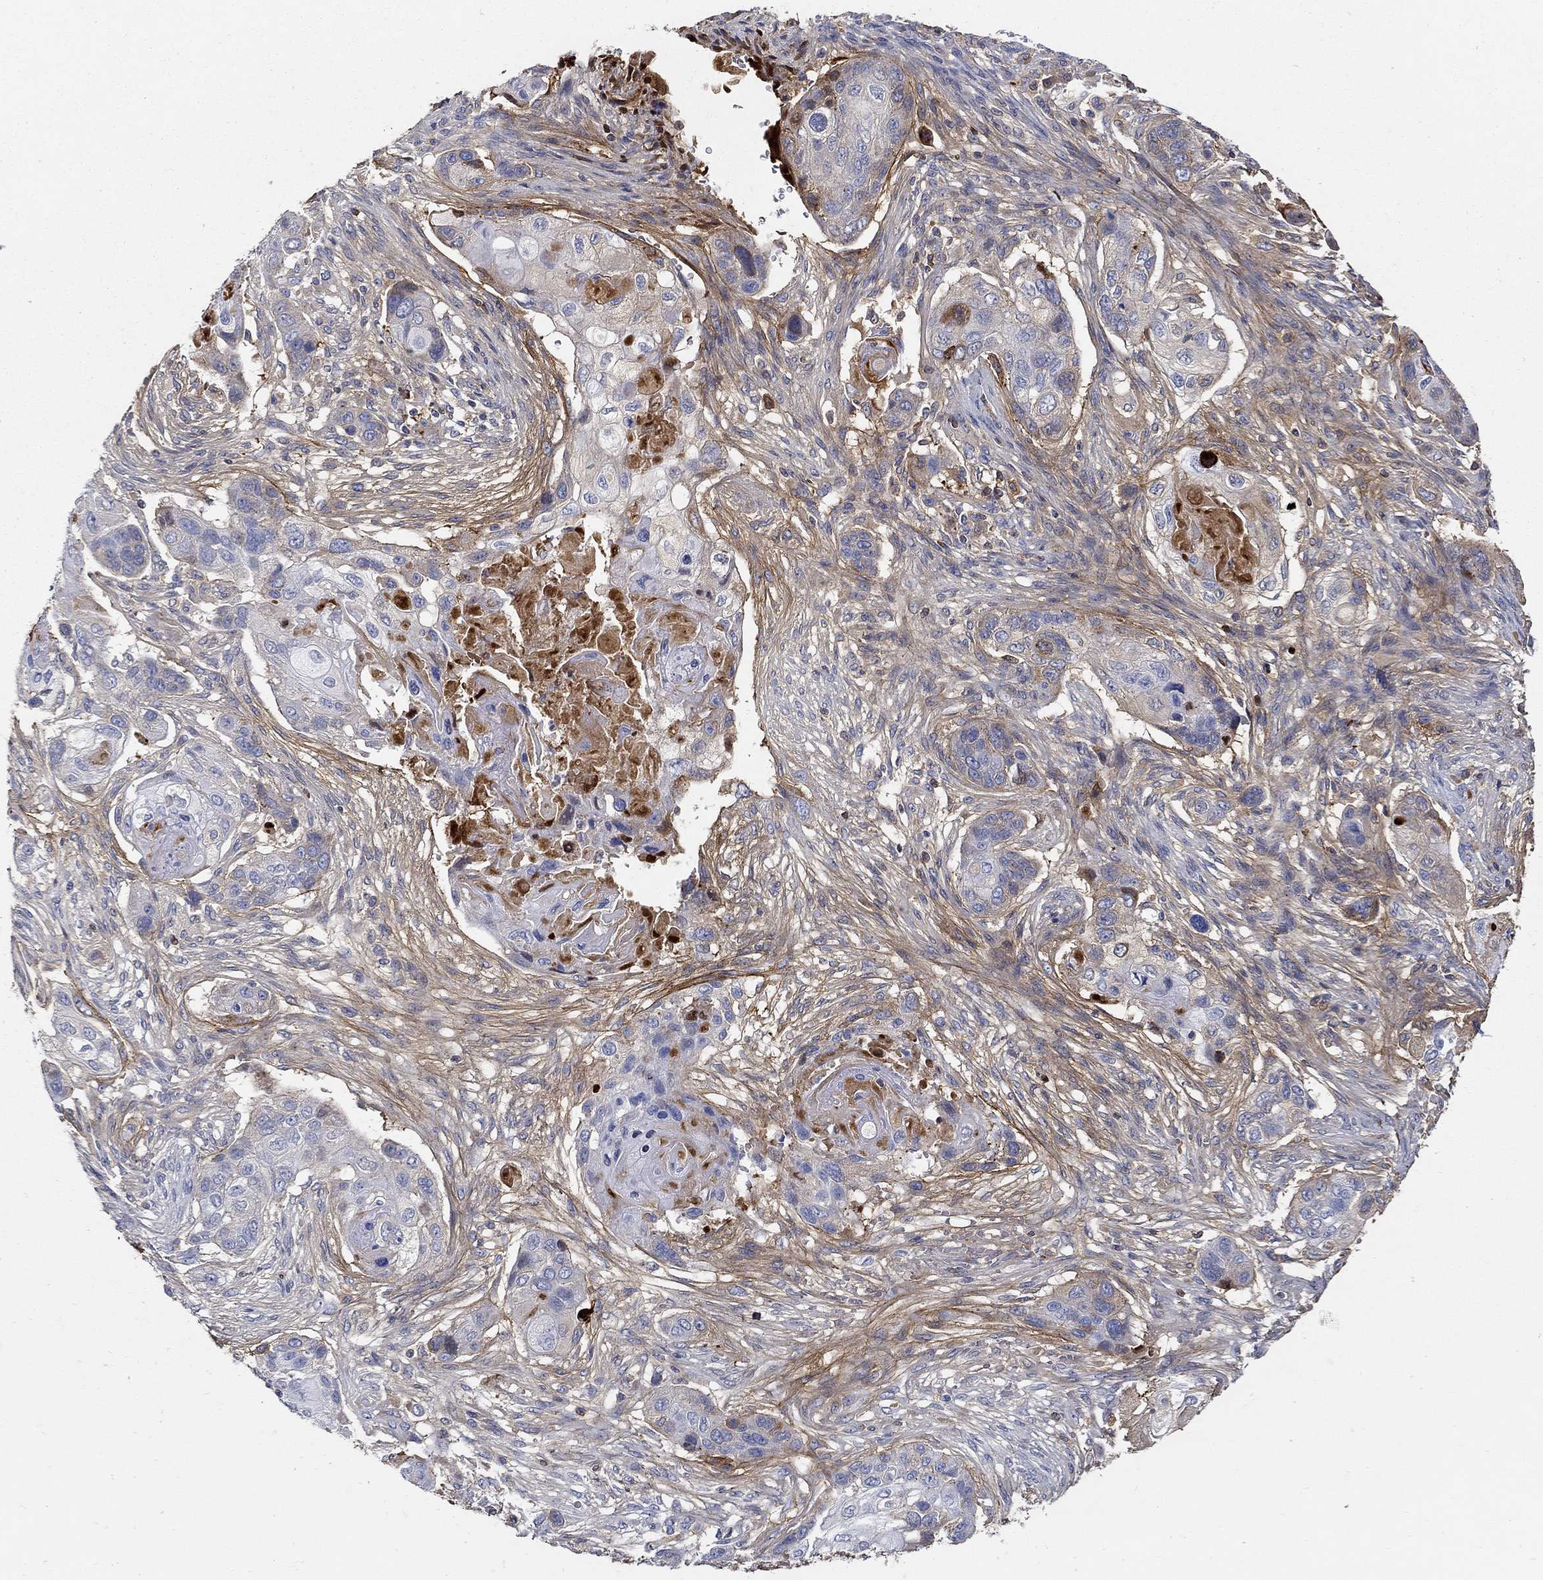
{"staining": {"intensity": "strong", "quantity": "<25%", "location": "cytoplasmic/membranous"}, "tissue": "lung cancer", "cell_type": "Tumor cells", "image_type": "cancer", "snomed": [{"axis": "morphology", "description": "Normal tissue, NOS"}, {"axis": "morphology", "description": "Squamous cell carcinoma, NOS"}, {"axis": "topography", "description": "Bronchus"}, {"axis": "topography", "description": "Lung"}], "caption": "This is a micrograph of IHC staining of lung cancer (squamous cell carcinoma), which shows strong expression in the cytoplasmic/membranous of tumor cells.", "gene": "TGFBI", "patient": {"sex": "male", "age": 69}}